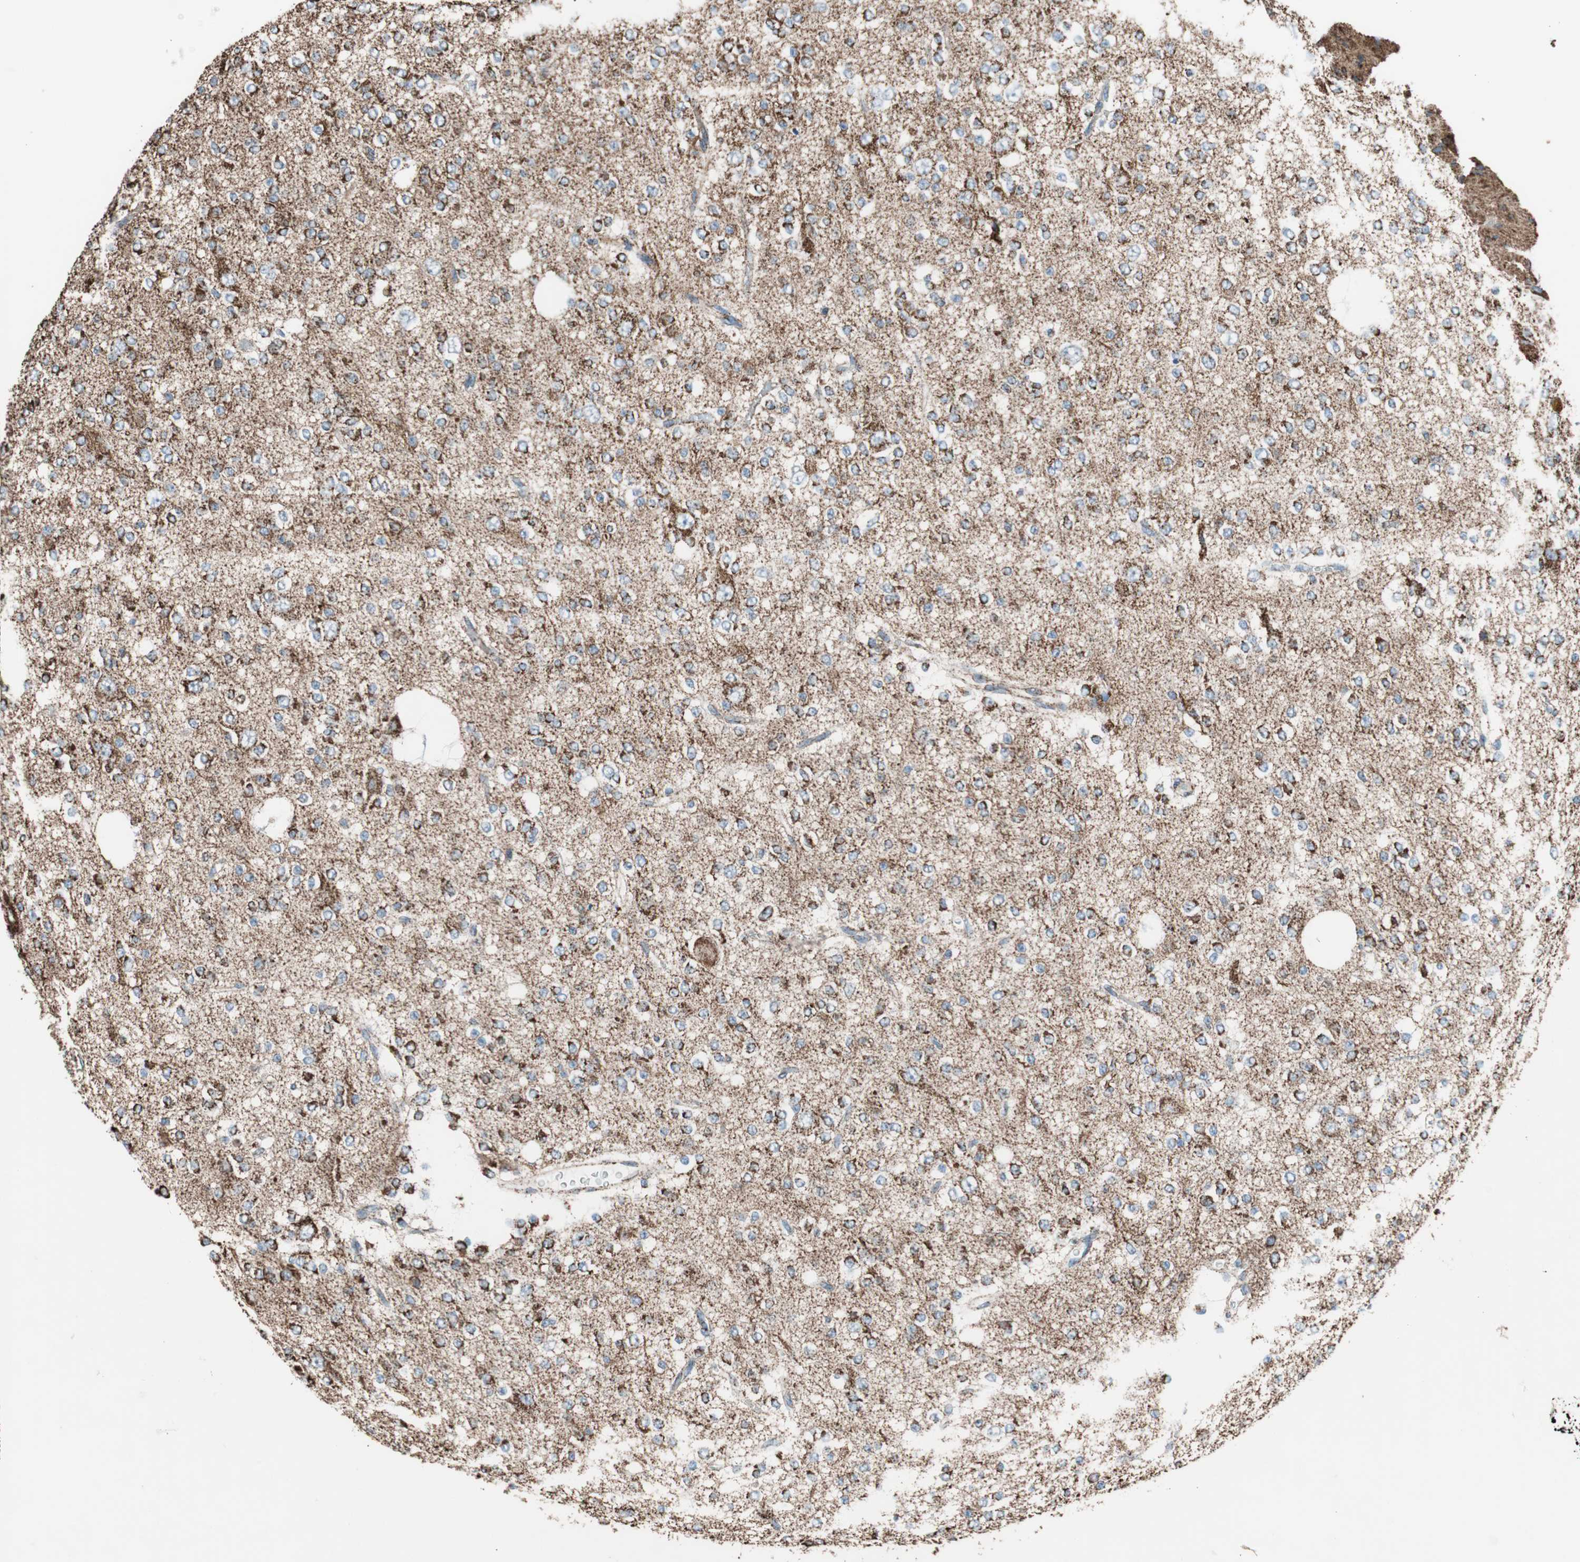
{"staining": {"intensity": "strong", "quantity": ">75%", "location": "cytoplasmic/membranous"}, "tissue": "glioma", "cell_type": "Tumor cells", "image_type": "cancer", "snomed": [{"axis": "morphology", "description": "Glioma, malignant, Low grade"}, {"axis": "topography", "description": "Brain"}], "caption": "Tumor cells display high levels of strong cytoplasmic/membranous positivity in approximately >75% of cells in malignant glioma (low-grade).", "gene": "PCSK4", "patient": {"sex": "male", "age": 38}}